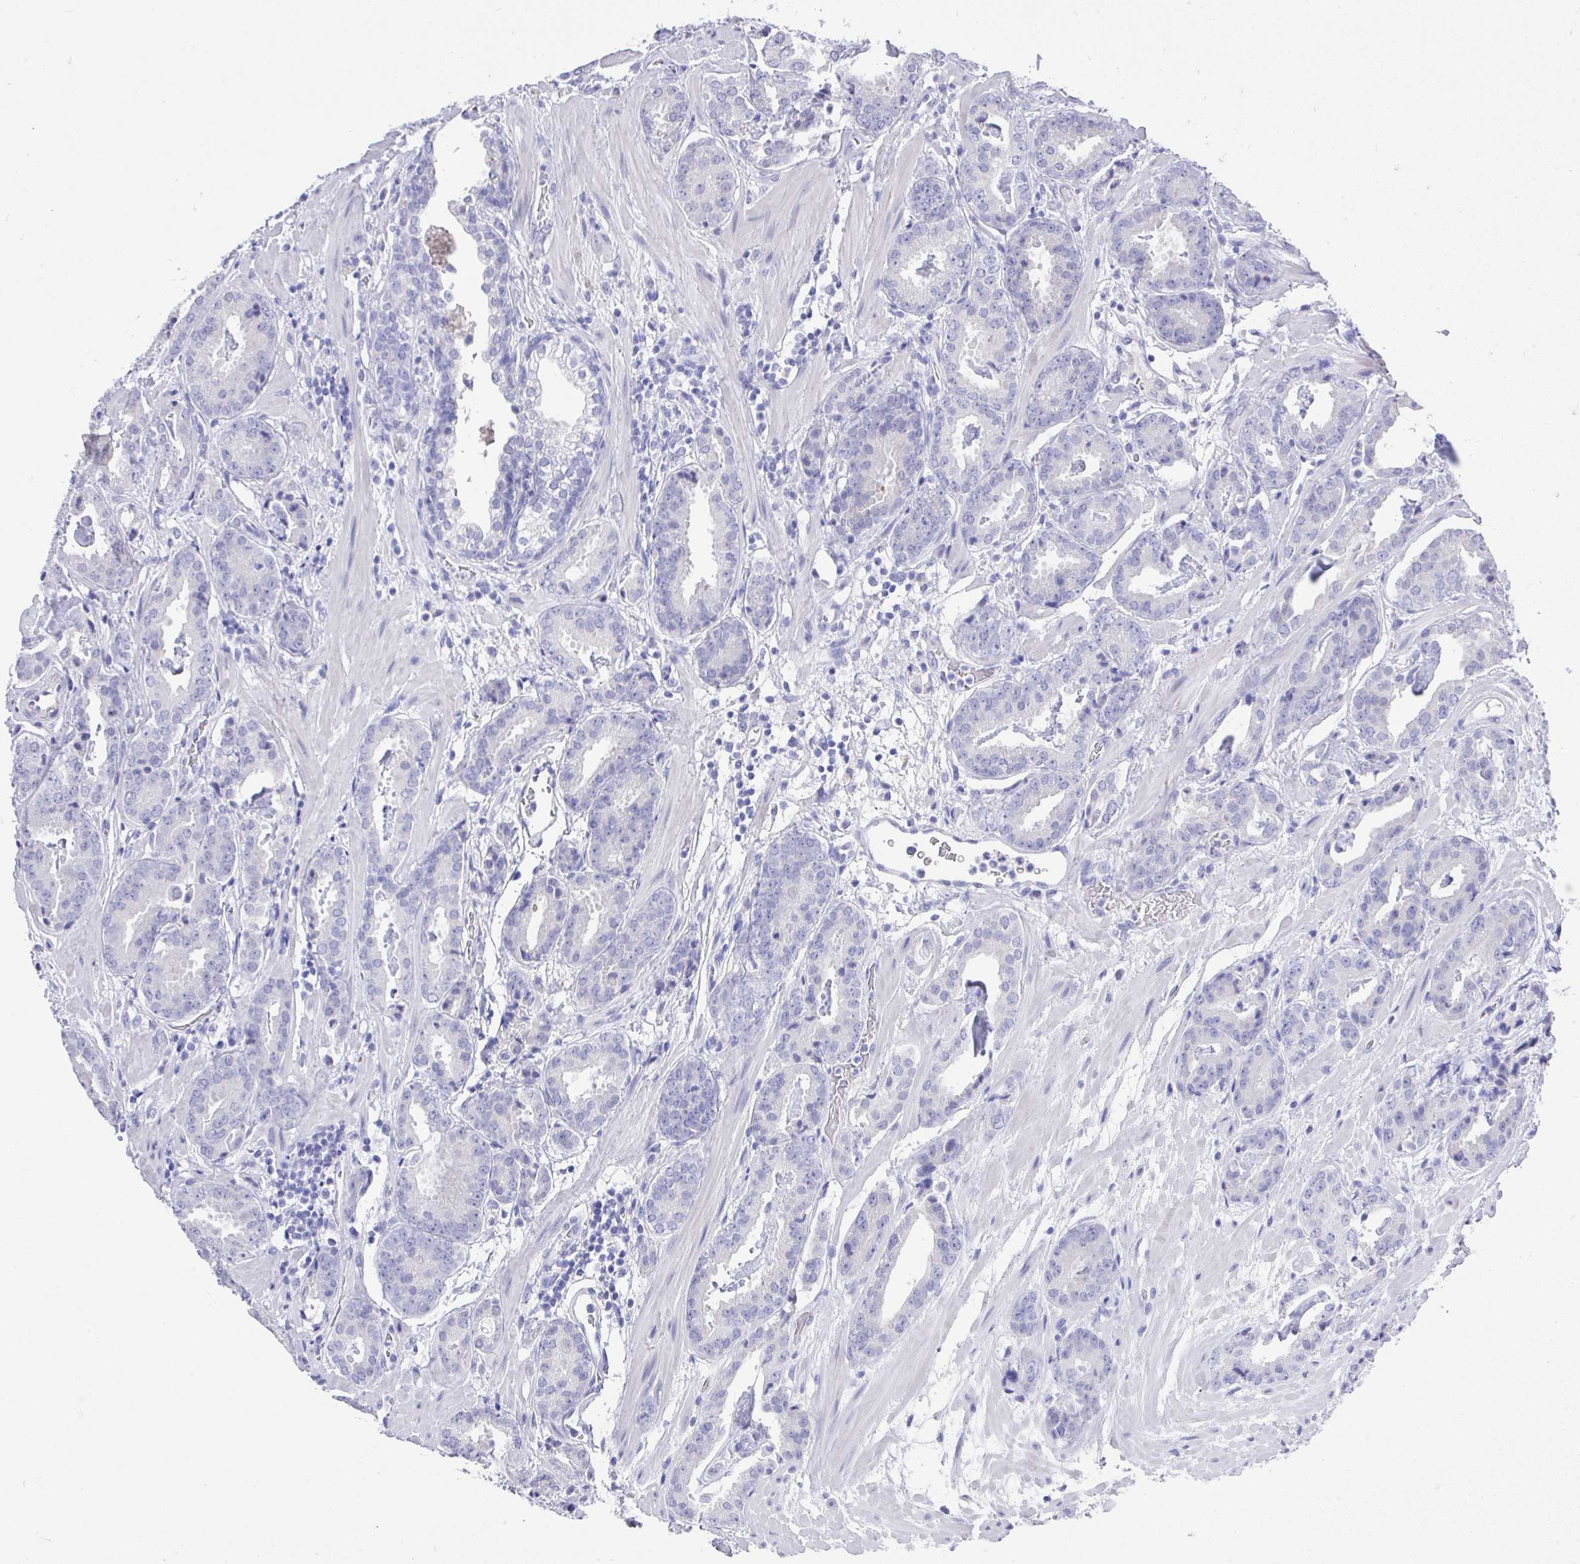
{"staining": {"intensity": "negative", "quantity": "none", "location": "none"}, "tissue": "prostate cancer", "cell_type": "Tumor cells", "image_type": "cancer", "snomed": [{"axis": "morphology", "description": "Adenocarcinoma, Low grade"}, {"axis": "topography", "description": "Prostate"}], "caption": "High power microscopy histopathology image of an immunohistochemistry (IHC) image of low-grade adenocarcinoma (prostate), revealing no significant staining in tumor cells.", "gene": "MS4A12", "patient": {"sex": "male", "age": 62}}